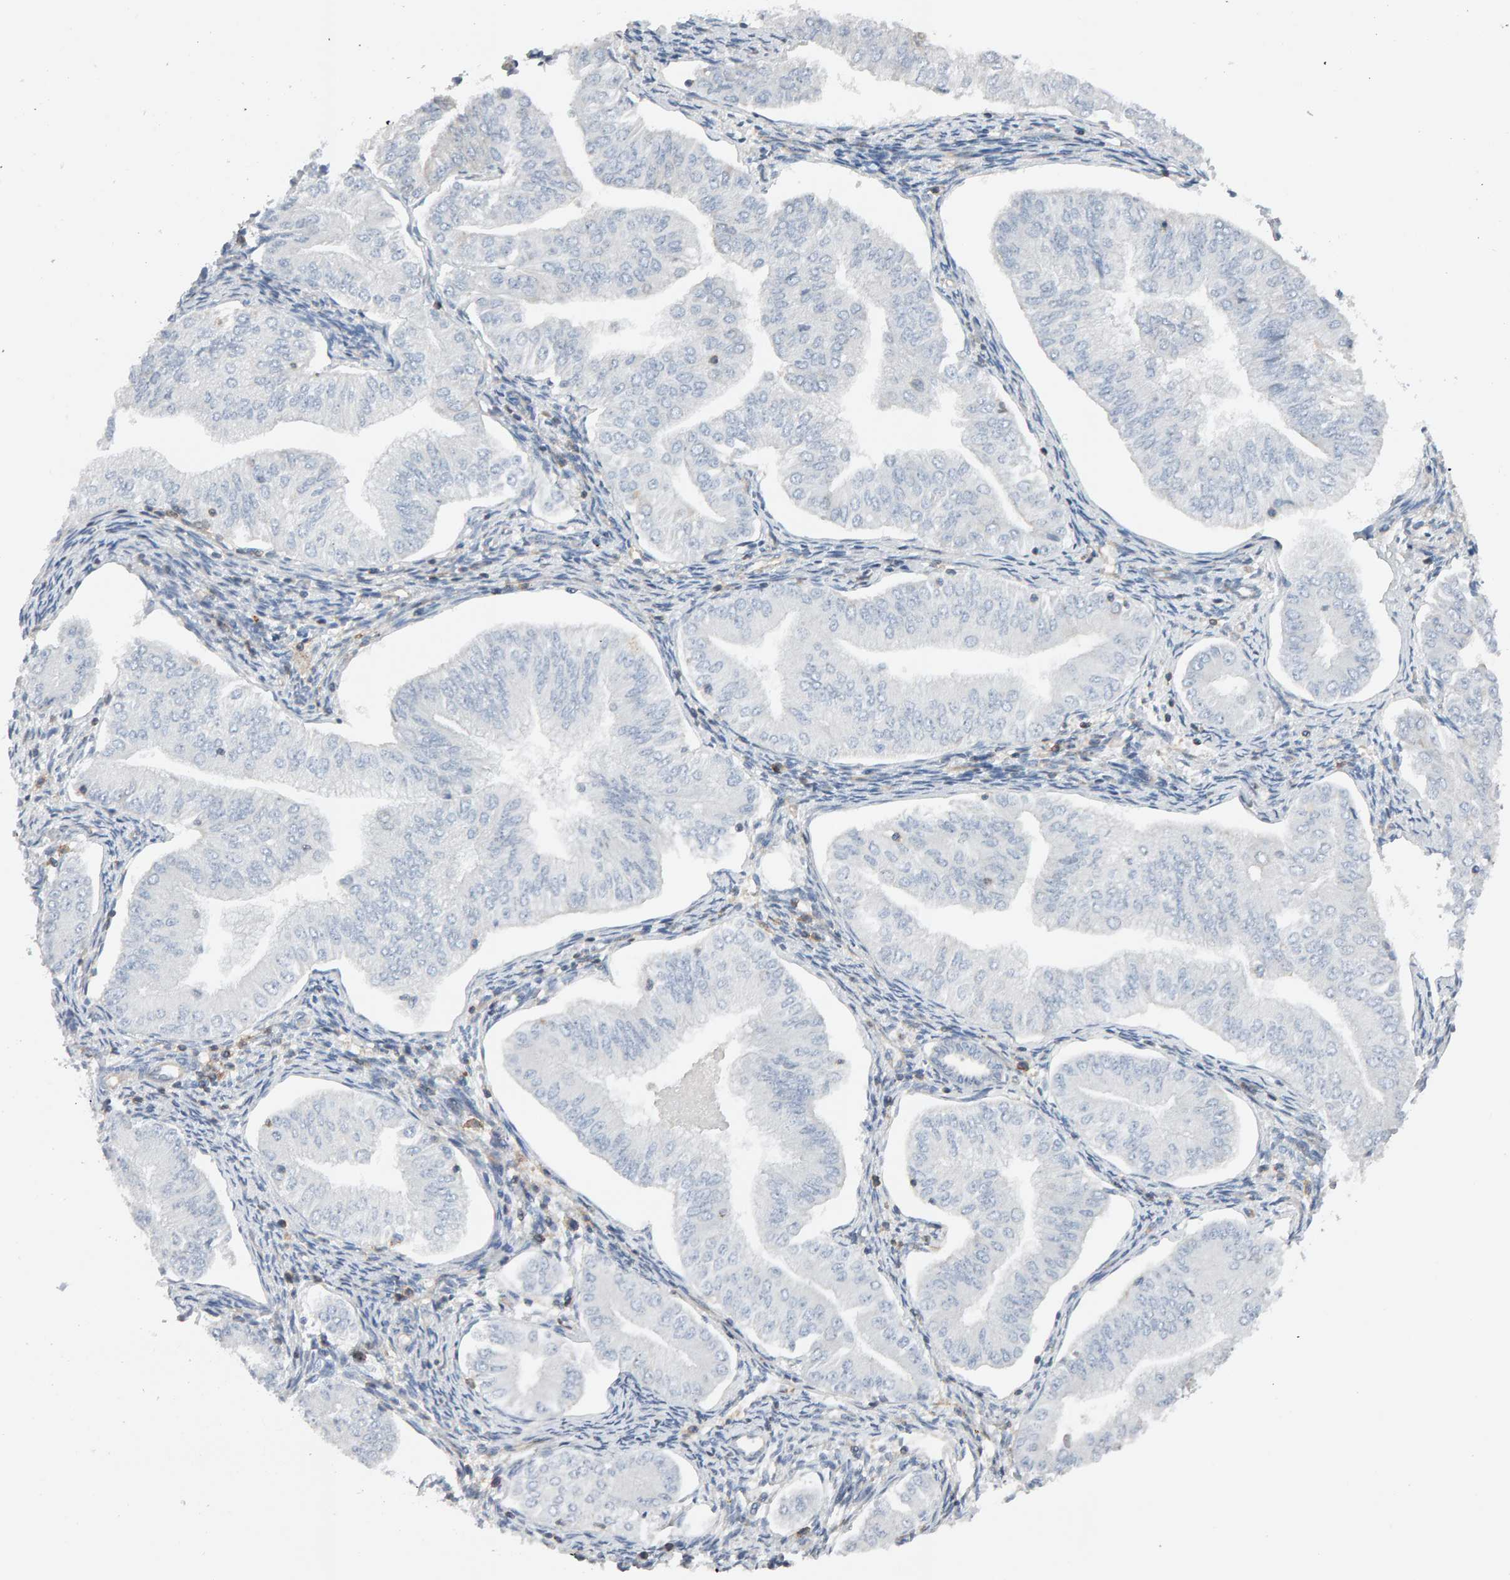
{"staining": {"intensity": "negative", "quantity": "none", "location": "none"}, "tissue": "endometrial cancer", "cell_type": "Tumor cells", "image_type": "cancer", "snomed": [{"axis": "morphology", "description": "Normal tissue, NOS"}, {"axis": "morphology", "description": "Adenocarcinoma, NOS"}, {"axis": "topography", "description": "Endometrium"}], "caption": "Micrograph shows no protein positivity in tumor cells of adenocarcinoma (endometrial) tissue.", "gene": "FYN", "patient": {"sex": "female", "age": 53}}